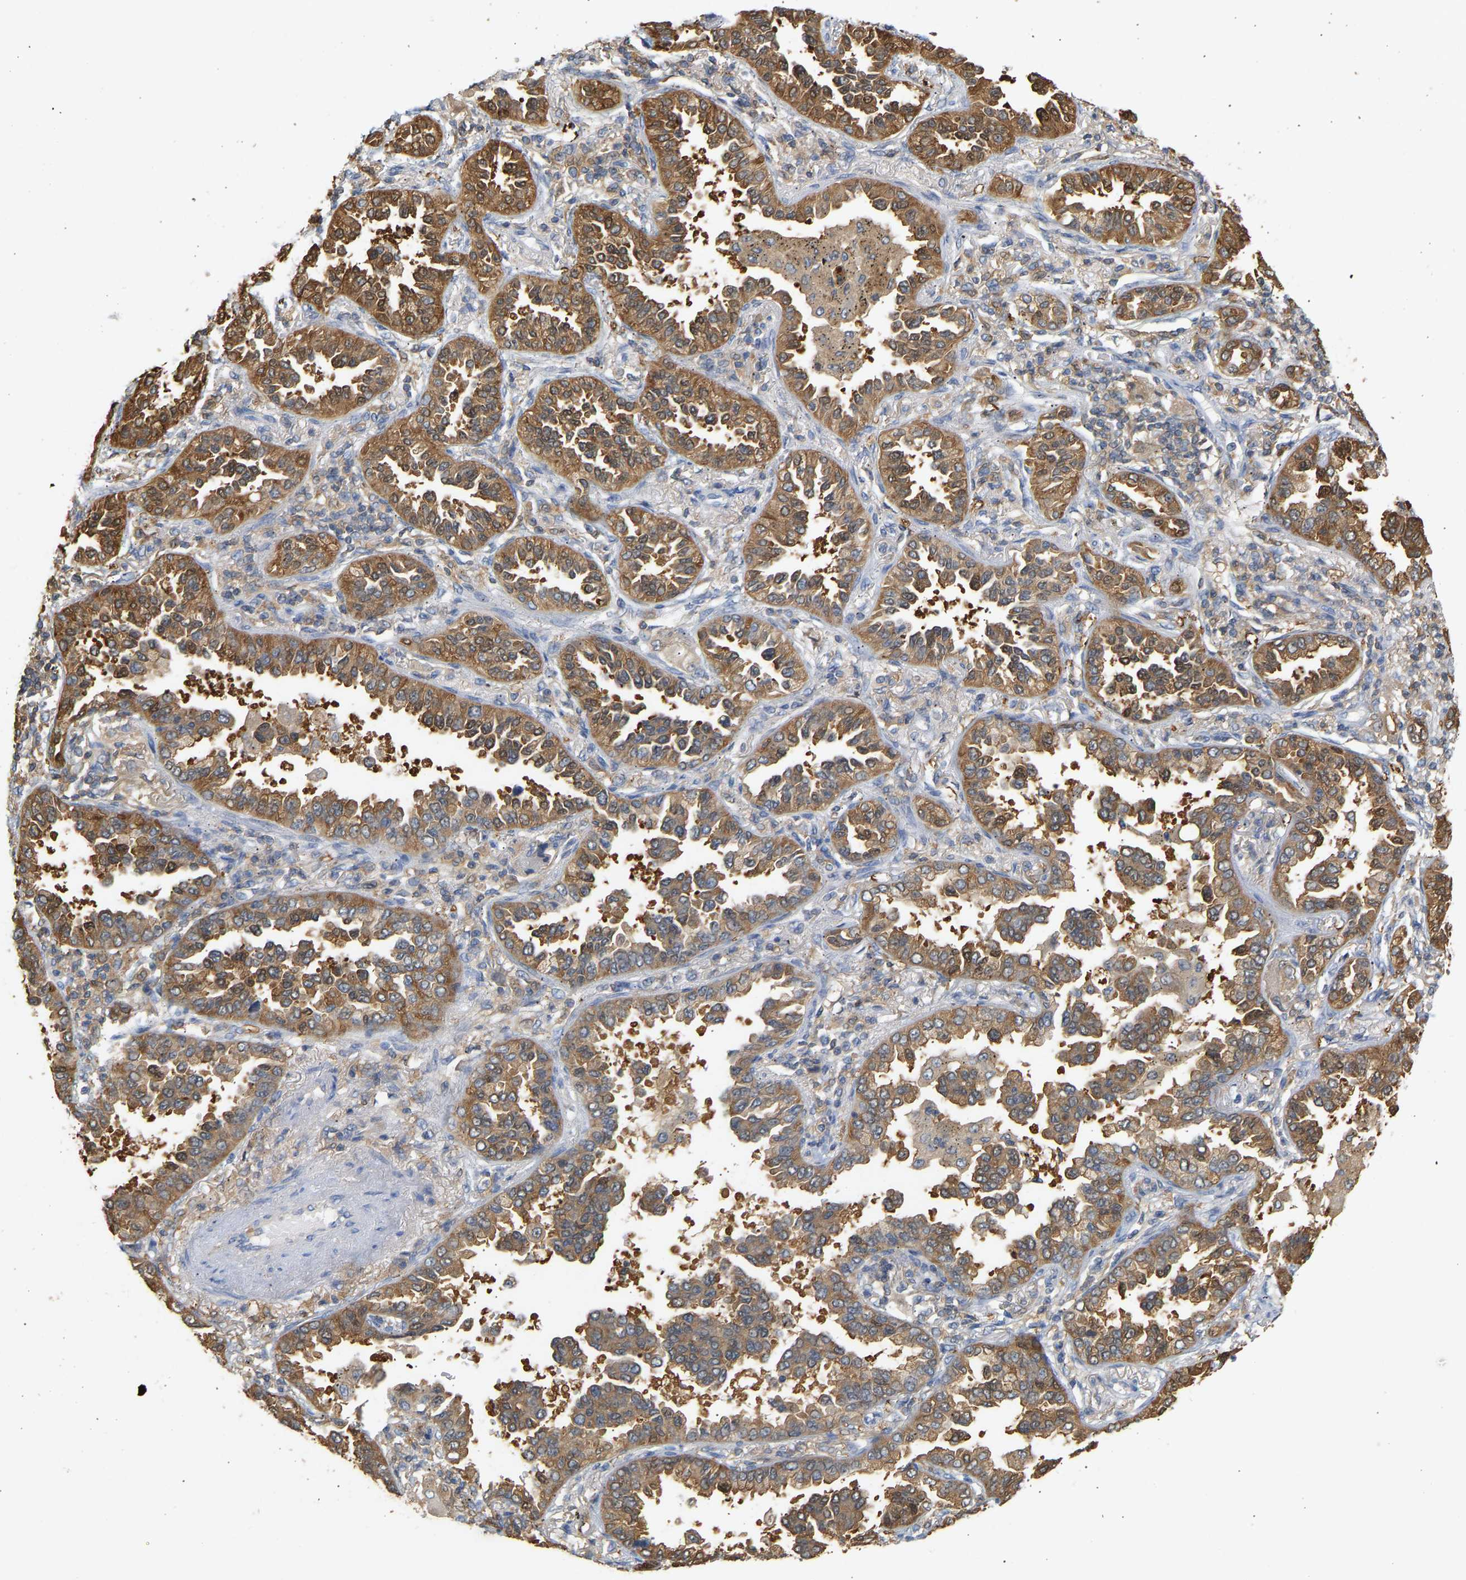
{"staining": {"intensity": "moderate", "quantity": ">75%", "location": "cytoplasmic/membranous"}, "tissue": "lung cancer", "cell_type": "Tumor cells", "image_type": "cancer", "snomed": [{"axis": "morphology", "description": "Normal tissue, NOS"}, {"axis": "morphology", "description": "Adenocarcinoma, NOS"}, {"axis": "topography", "description": "Lung"}], "caption": "The photomicrograph exhibits staining of lung adenocarcinoma, revealing moderate cytoplasmic/membranous protein staining (brown color) within tumor cells.", "gene": "ENO1", "patient": {"sex": "male", "age": 59}}